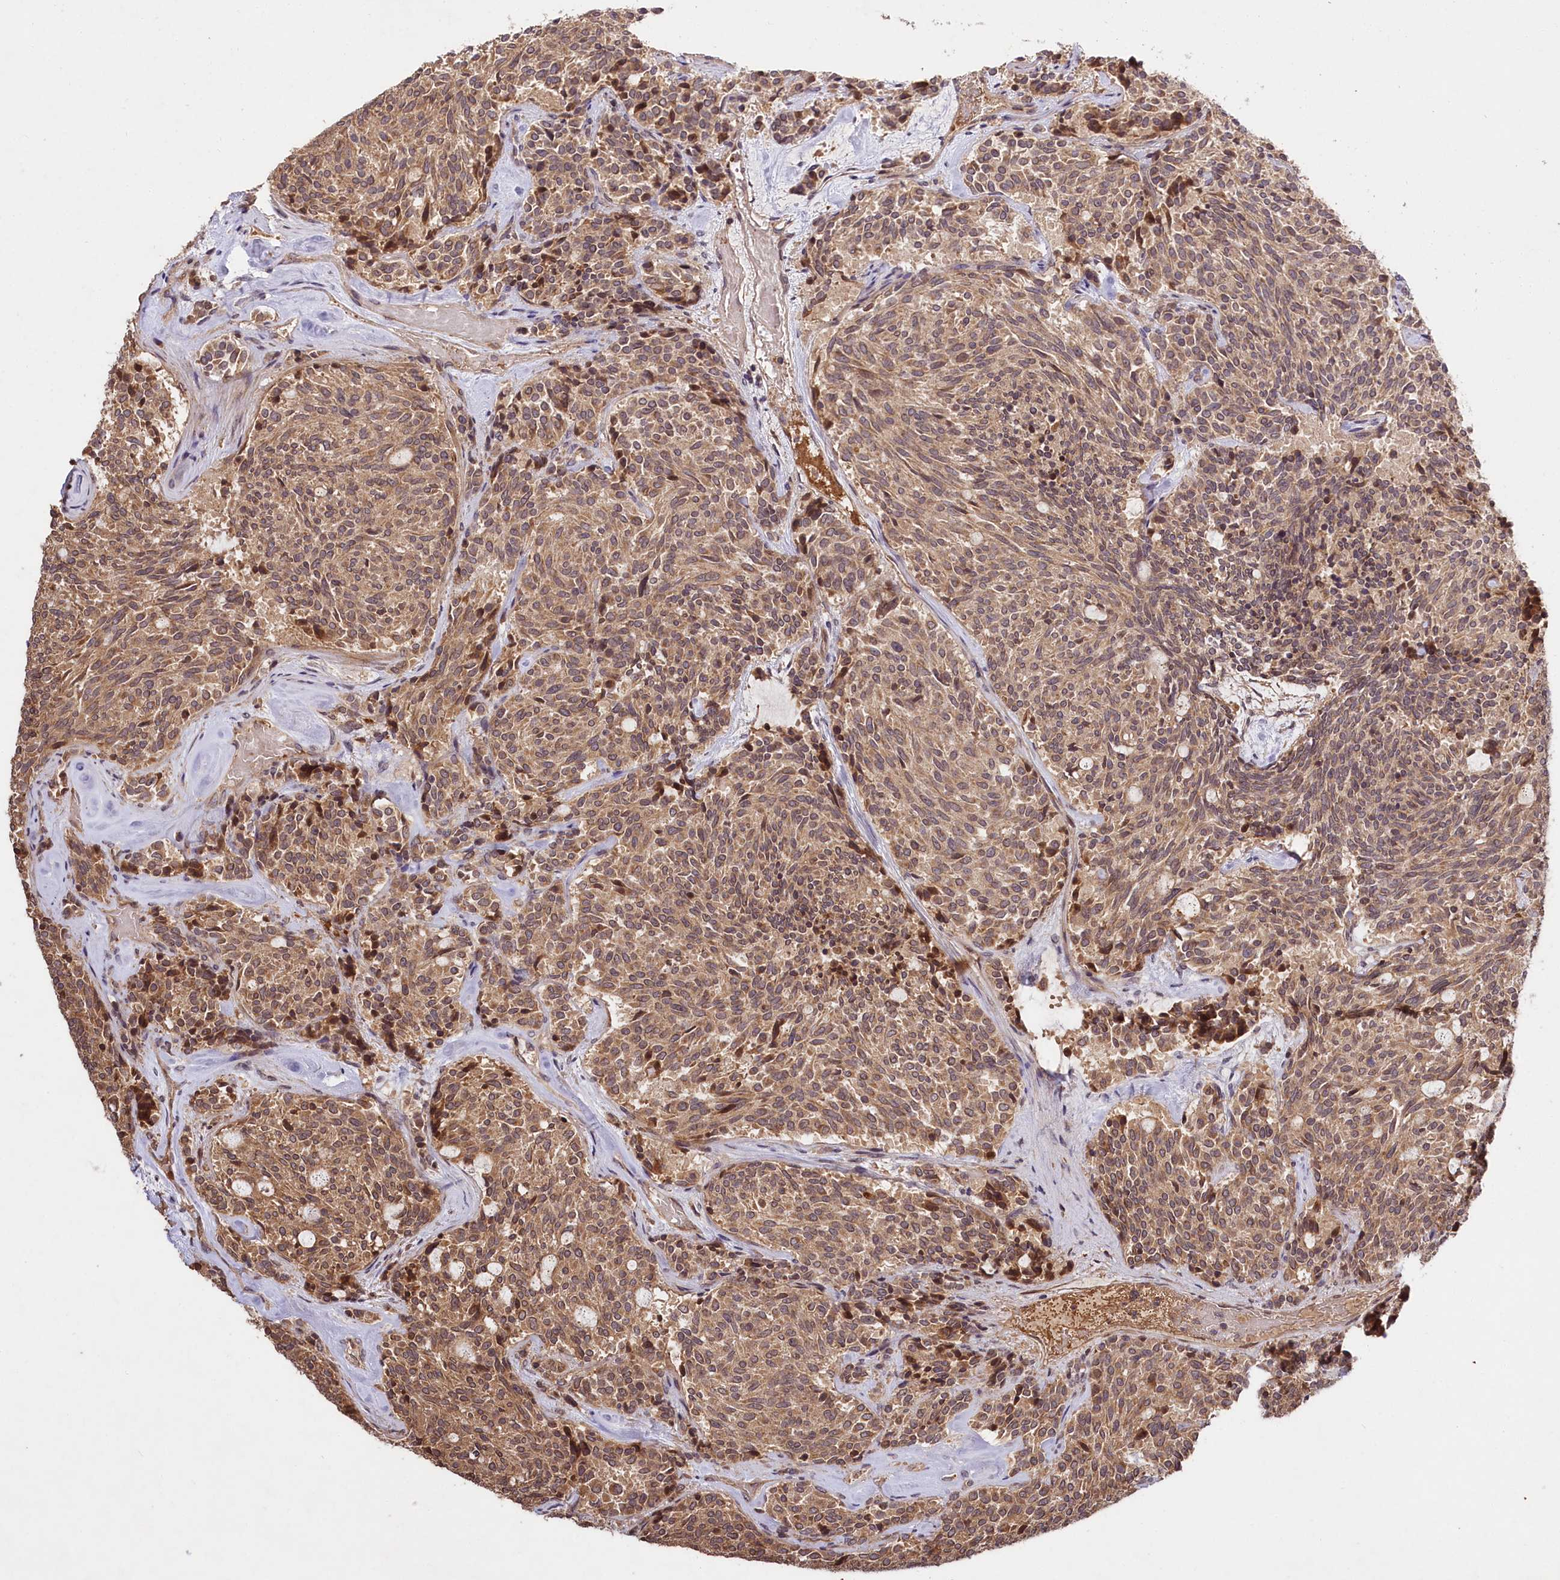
{"staining": {"intensity": "moderate", "quantity": ">75%", "location": "cytoplasmic/membranous"}, "tissue": "carcinoid", "cell_type": "Tumor cells", "image_type": "cancer", "snomed": [{"axis": "morphology", "description": "Carcinoid, malignant, NOS"}, {"axis": "topography", "description": "Pancreas"}], "caption": "Malignant carcinoid was stained to show a protein in brown. There is medium levels of moderate cytoplasmic/membranous staining in approximately >75% of tumor cells.", "gene": "MCF2L2", "patient": {"sex": "female", "age": 54}}